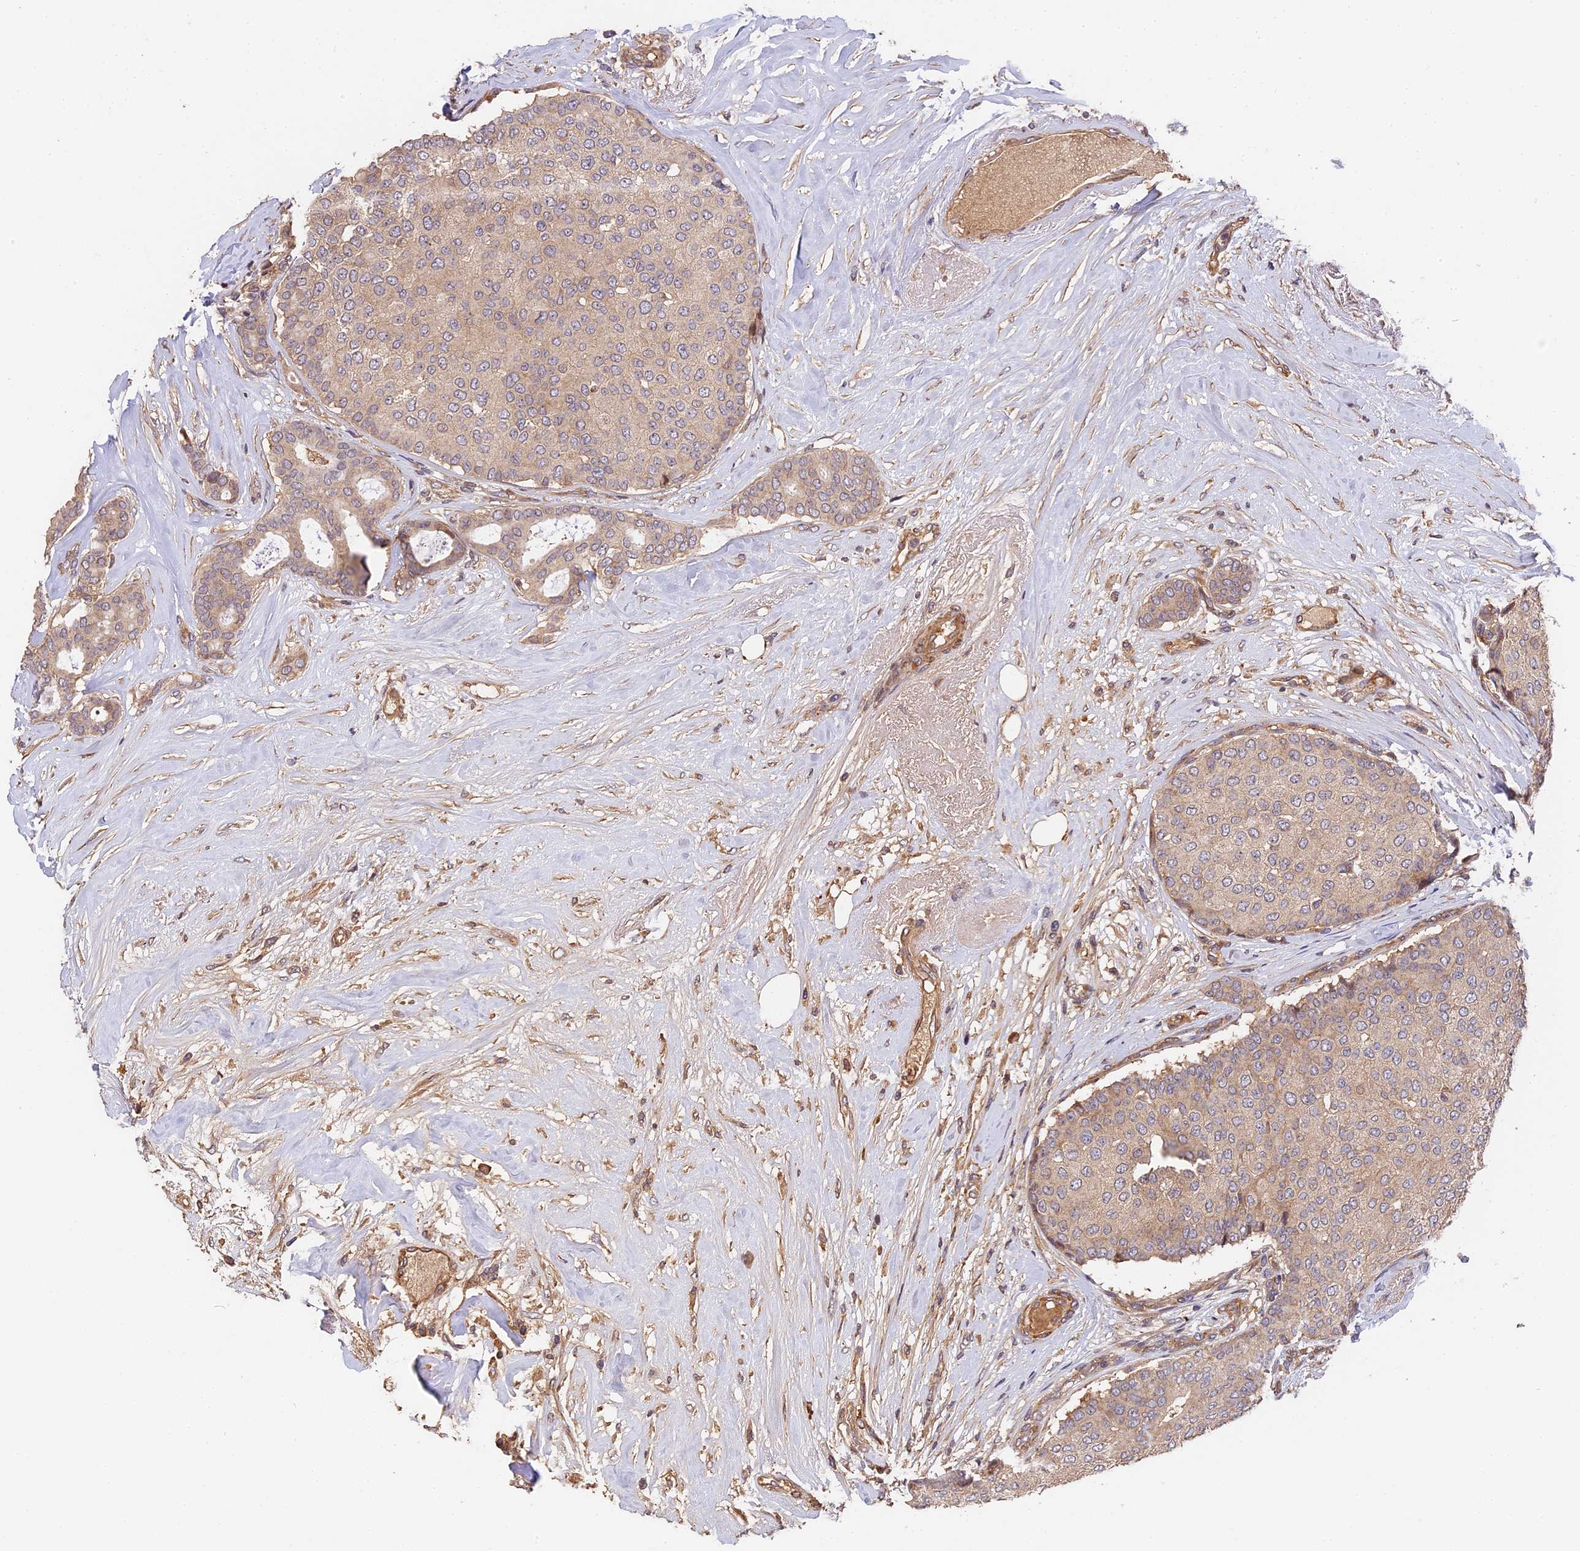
{"staining": {"intensity": "weak", "quantity": "25%-75%", "location": "cytoplasmic/membranous"}, "tissue": "breast cancer", "cell_type": "Tumor cells", "image_type": "cancer", "snomed": [{"axis": "morphology", "description": "Duct carcinoma"}, {"axis": "topography", "description": "Breast"}], "caption": "A low amount of weak cytoplasmic/membranous positivity is identified in approximately 25%-75% of tumor cells in breast cancer tissue.", "gene": "ARHGAP17", "patient": {"sex": "female", "age": 75}}